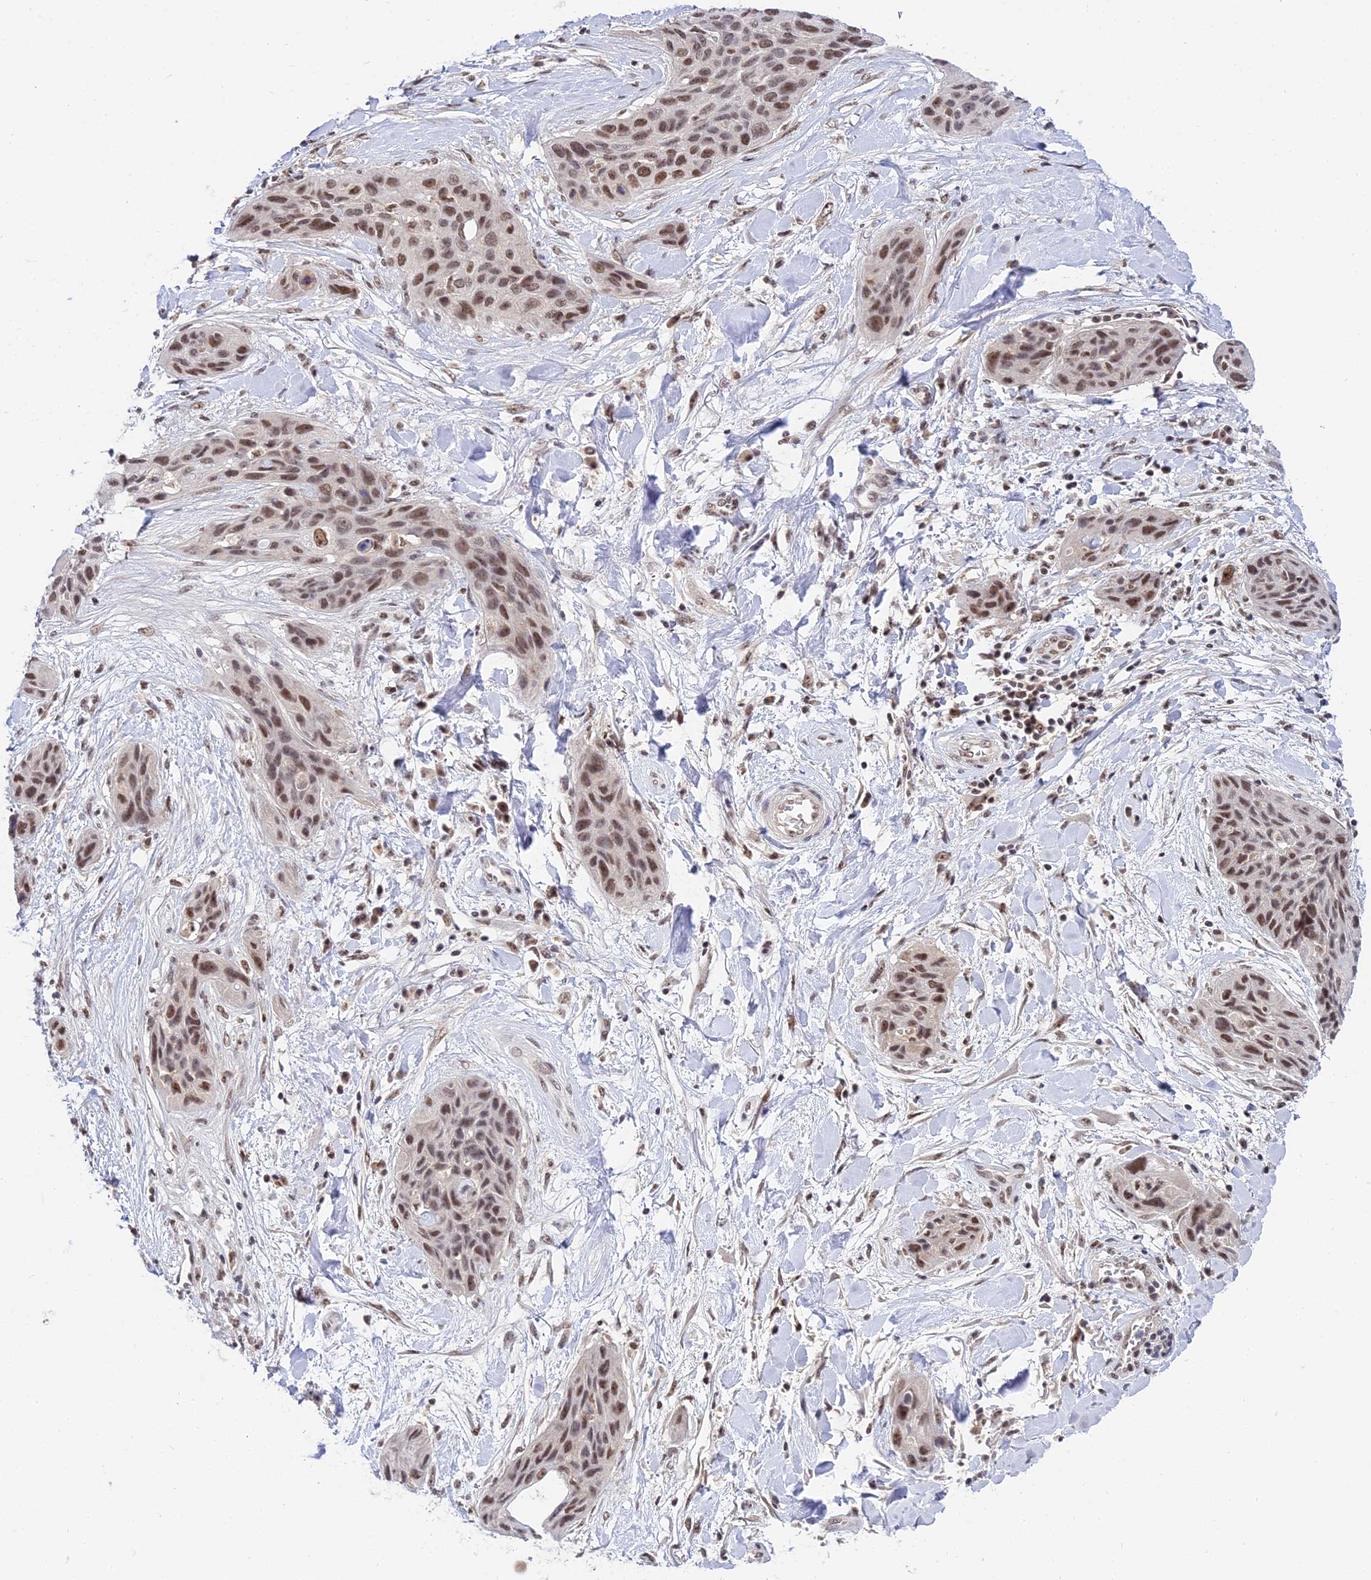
{"staining": {"intensity": "moderate", "quantity": ">75%", "location": "nuclear"}, "tissue": "lung cancer", "cell_type": "Tumor cells", "image_type": "cancer", "snomed": [{"axis": "morphology", "description": "Squamous cell carcinoma, NOS"}, {"axis": "topography", "description": "Lung"}], "caption": "Lung squamous cell carcinoma stained with a brown dye demonstrates moderate nuclear positive positivity in approximately >75% of tumor cells.", "gene": "EXOSC3", "patient": {"sex": "female", "age": 70}}